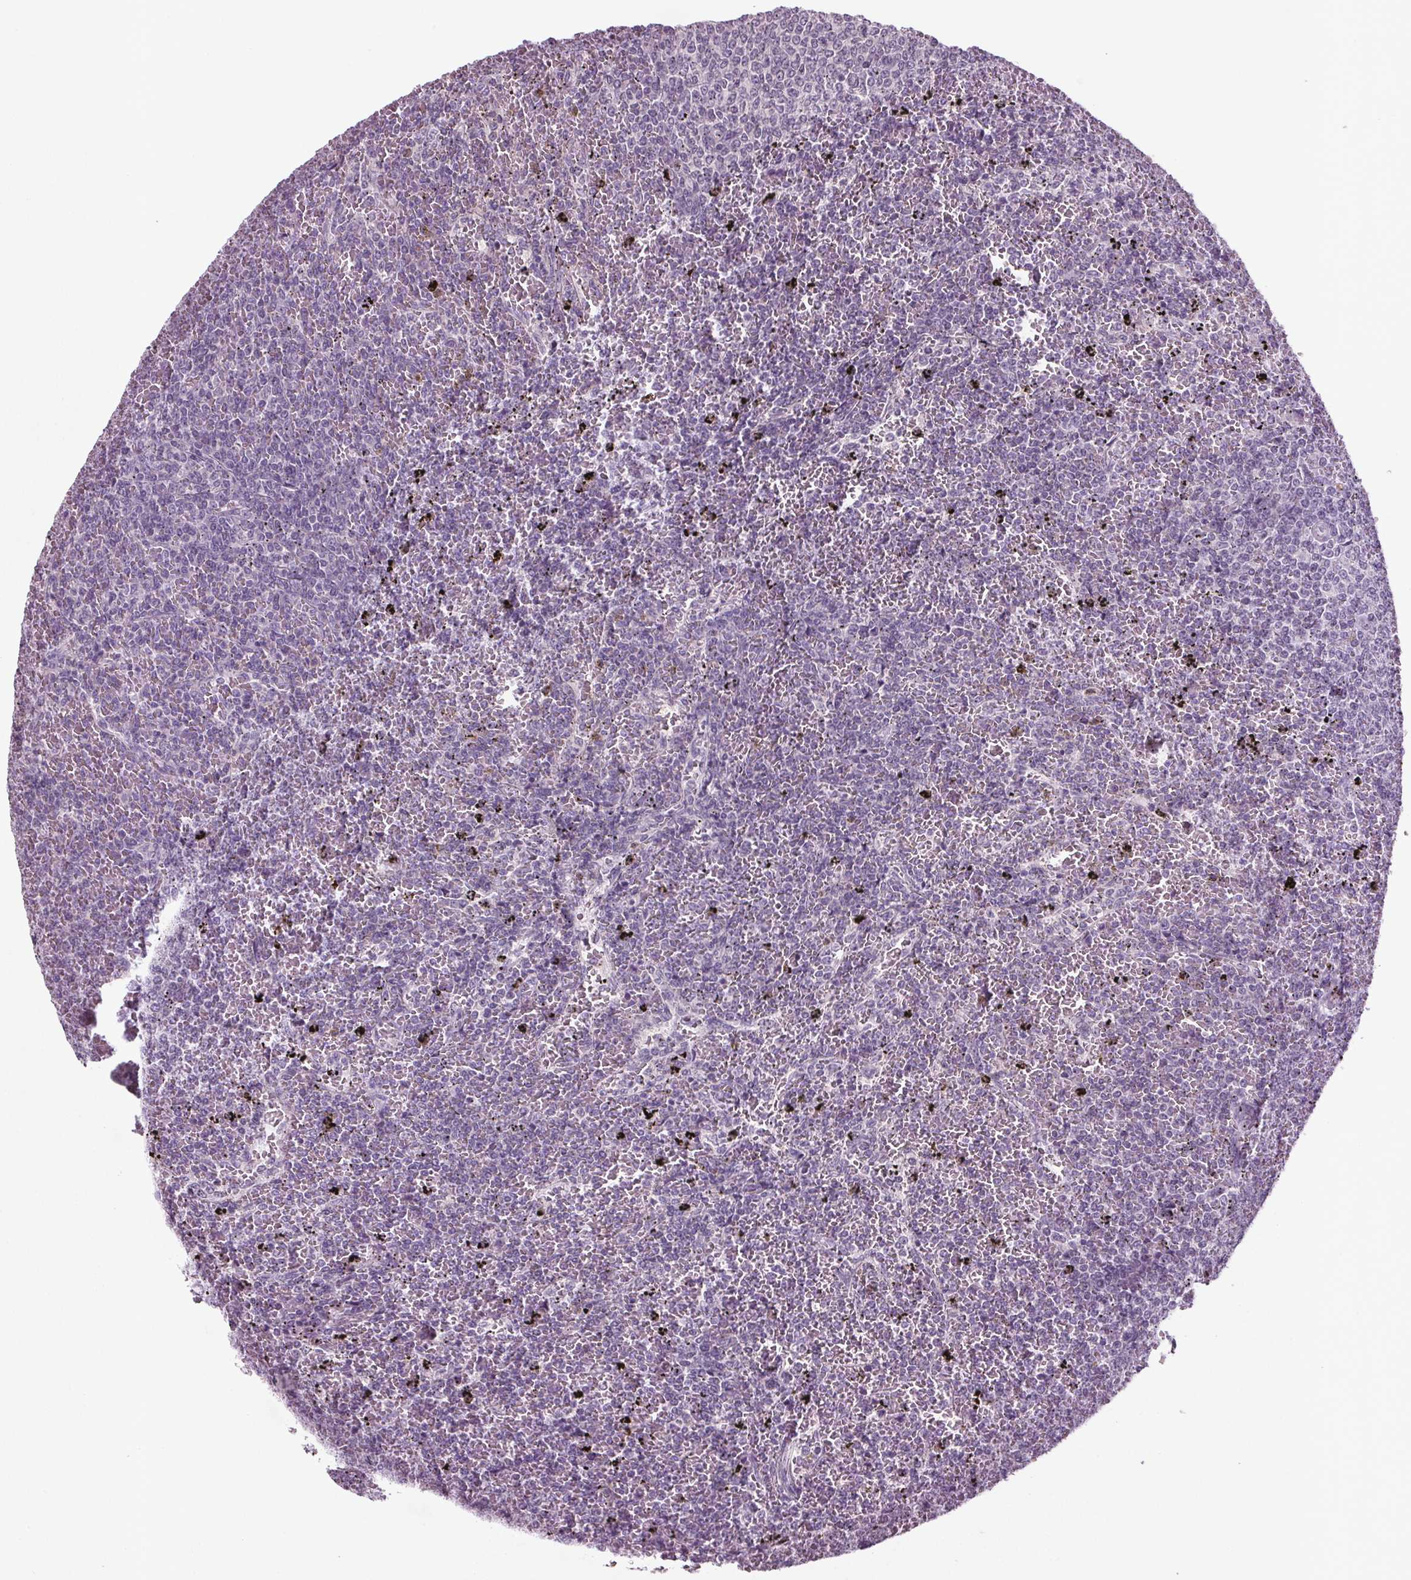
{"staining": {"intensity": "negative", "quantity": "none", "location": "none"}, "tissue": "lymphoma", "cell_type": "Tumor cells", "image_type": "cancer", "snomed": [{"axis": "morphology", "description": "Malignant lymphoma, non-Hodgkin's type, Low grade"}, {"axis": "topography", "description": "Spleen"}], "caption": "High magnification brightfield microscopy of malignant lymphoma, non-Hodgkin's type (low-grade) stained with DAB (3,3'-diaminobenzidine) (brown) and counterstained with hematoxylin (blue): tumor cells show no significant expression.", "gene": "BHLHE22", "patient": {"sex": "female", "age": 77}}